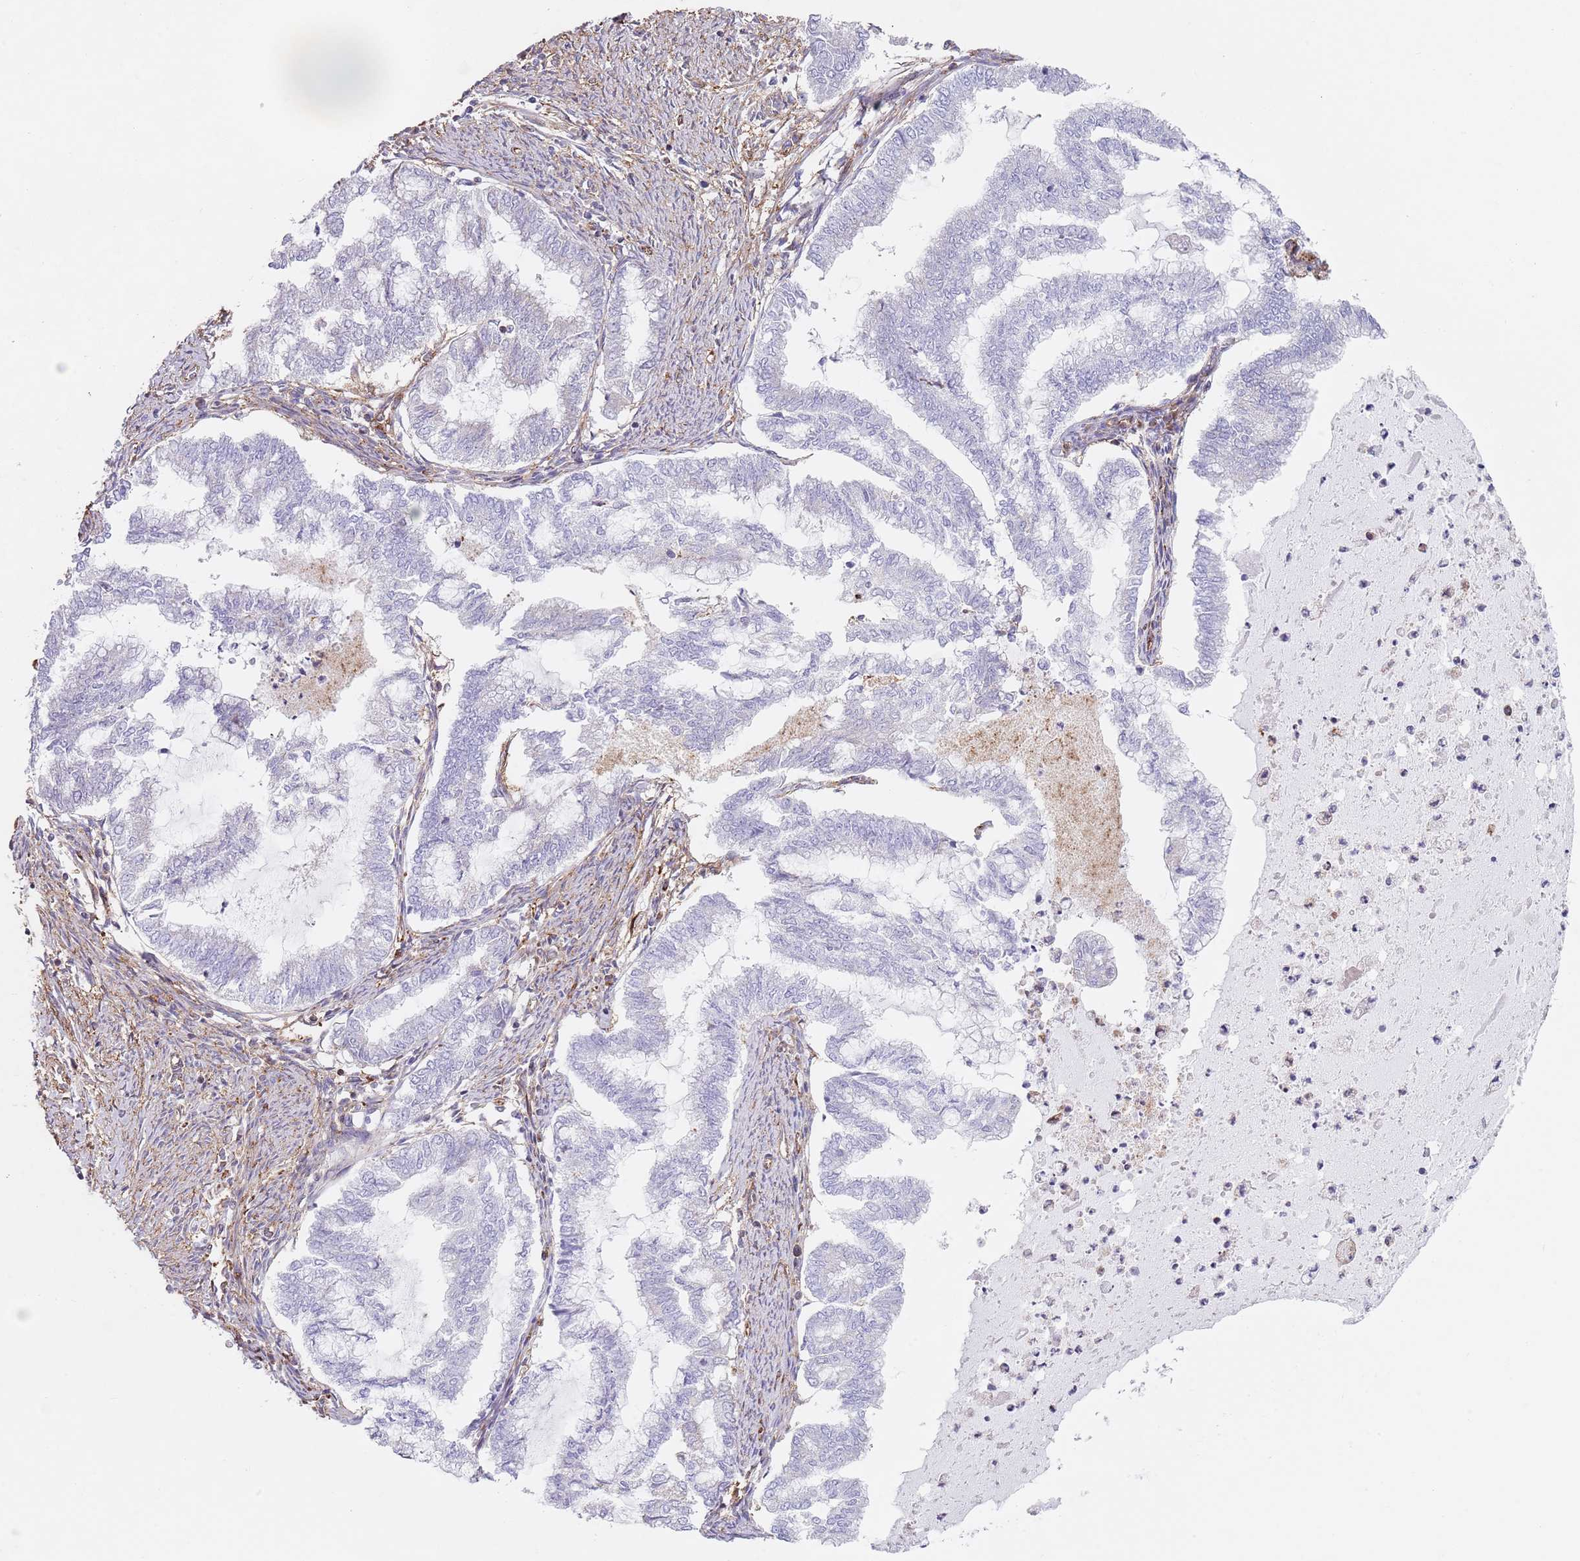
{"staining": {"intensity": "negative", "quantity": "none", "location": "none"}, "tissue": "endometrial cancer", "cell_type": "Tumor cells", "image_type": "cancer", "snomed": [{"axis": "morphology", "description": "Adenocarcinoma, NOS"}, {"axis": "topography", "description": "Endometrium"}], "caption": "Tumor cells are negative for protein expression in human endometrial adenocarcinoma.", "gene": "GNAI3", "patient": {"sex": "female", "age": 79}}